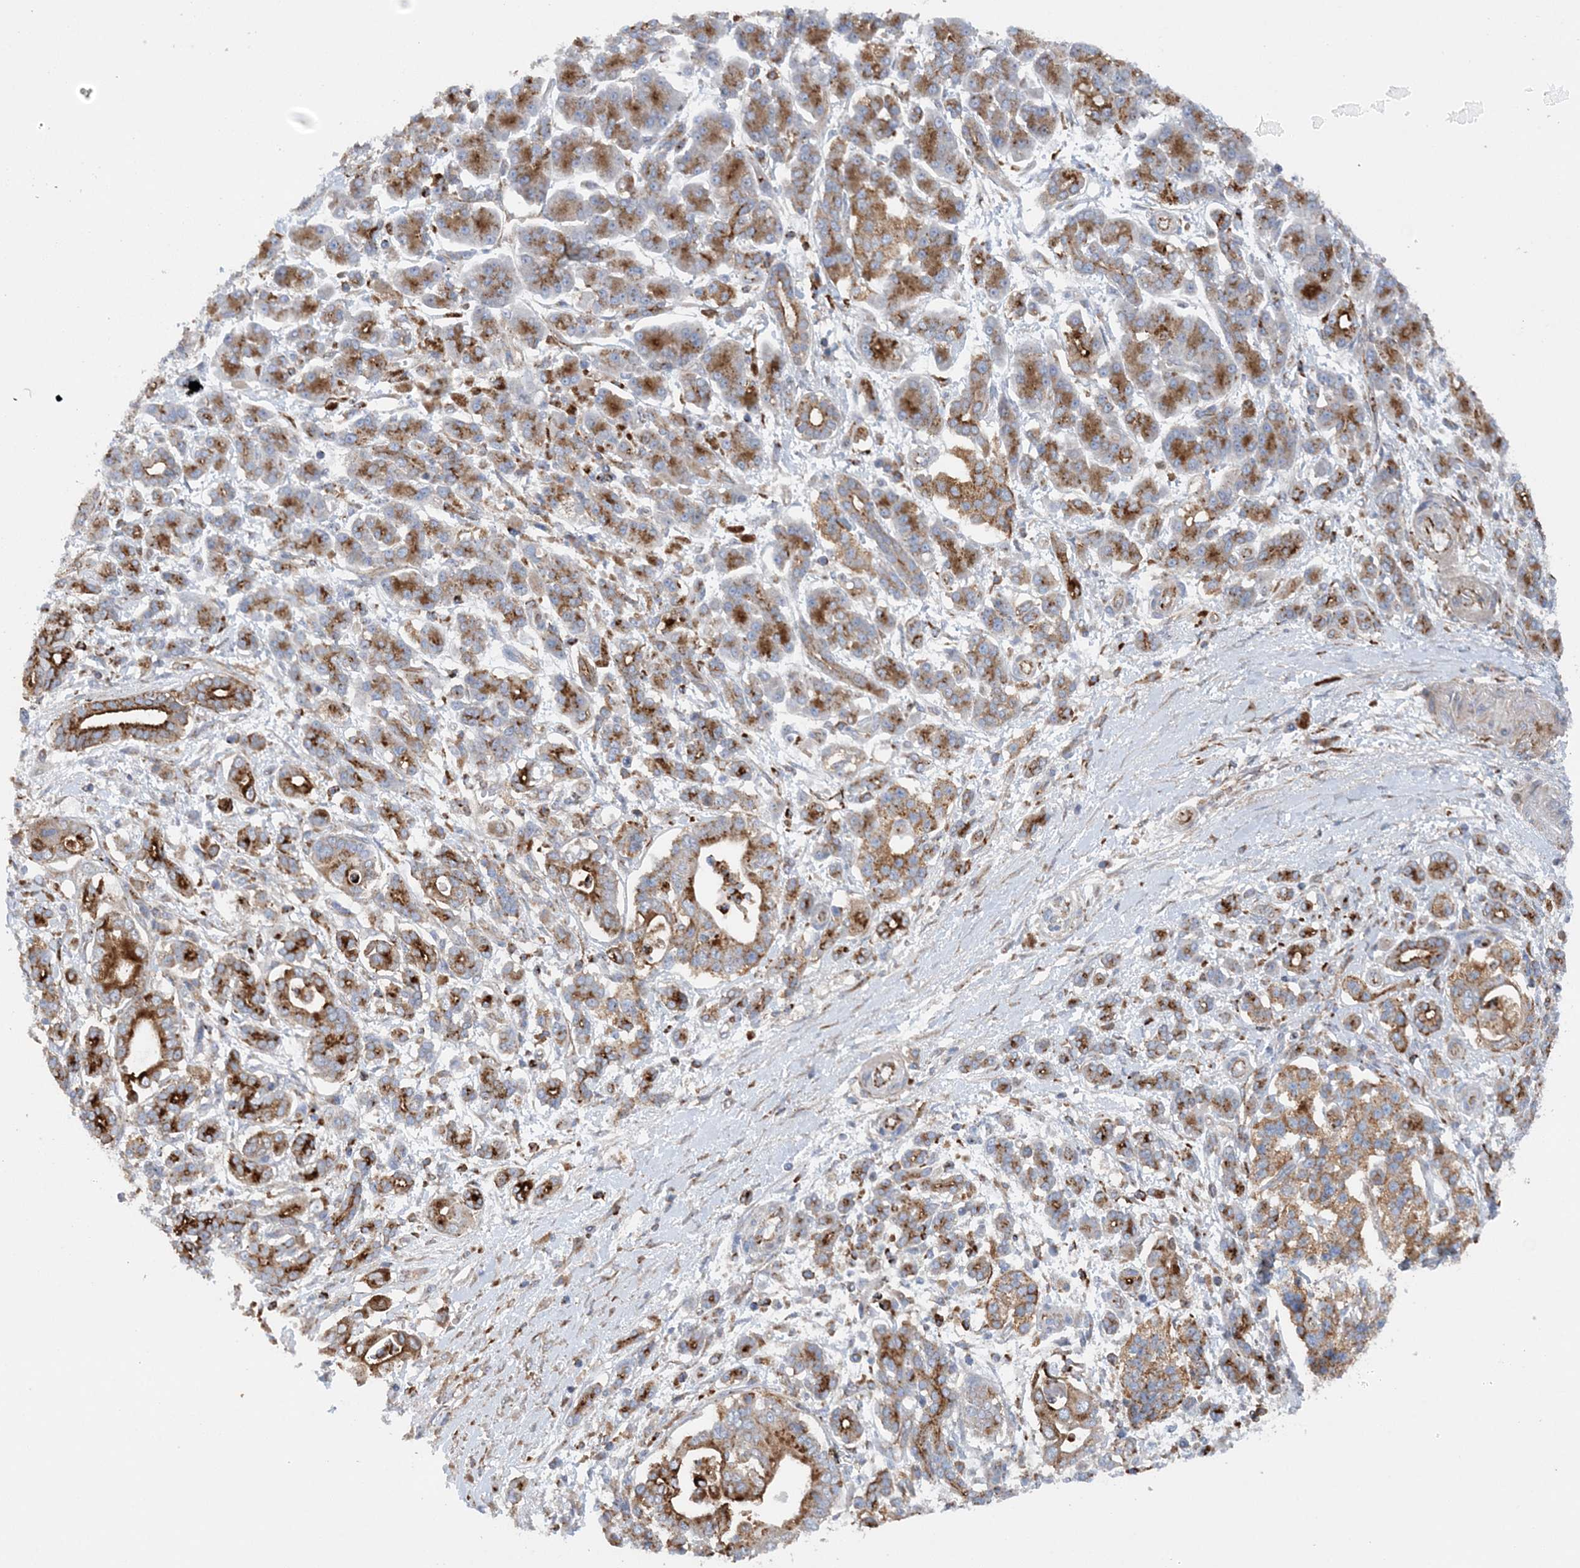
{"staining": {"intensity": "moderate", "quantity": "25%-75%", "location": "cytoplasmic/membranous"}, "tissue": "pancreatic cancer", "cell_type": "Tumor cells", "image_type": "cancer", "snomed": [{"axis": "morphology", "description": "Adenocarcinoma, NOS"}, {"axis": "topography", "description": "Pancreas"}], "caption": "Pancreatic cancer stained for a protein (brown) demonstrates moderate cytoplasmic/membranous positive staining in approximately 25%-75% of tumor cells.", "gene": "PTTG1IP", "patient": {"sex": "male", "age": 68}}